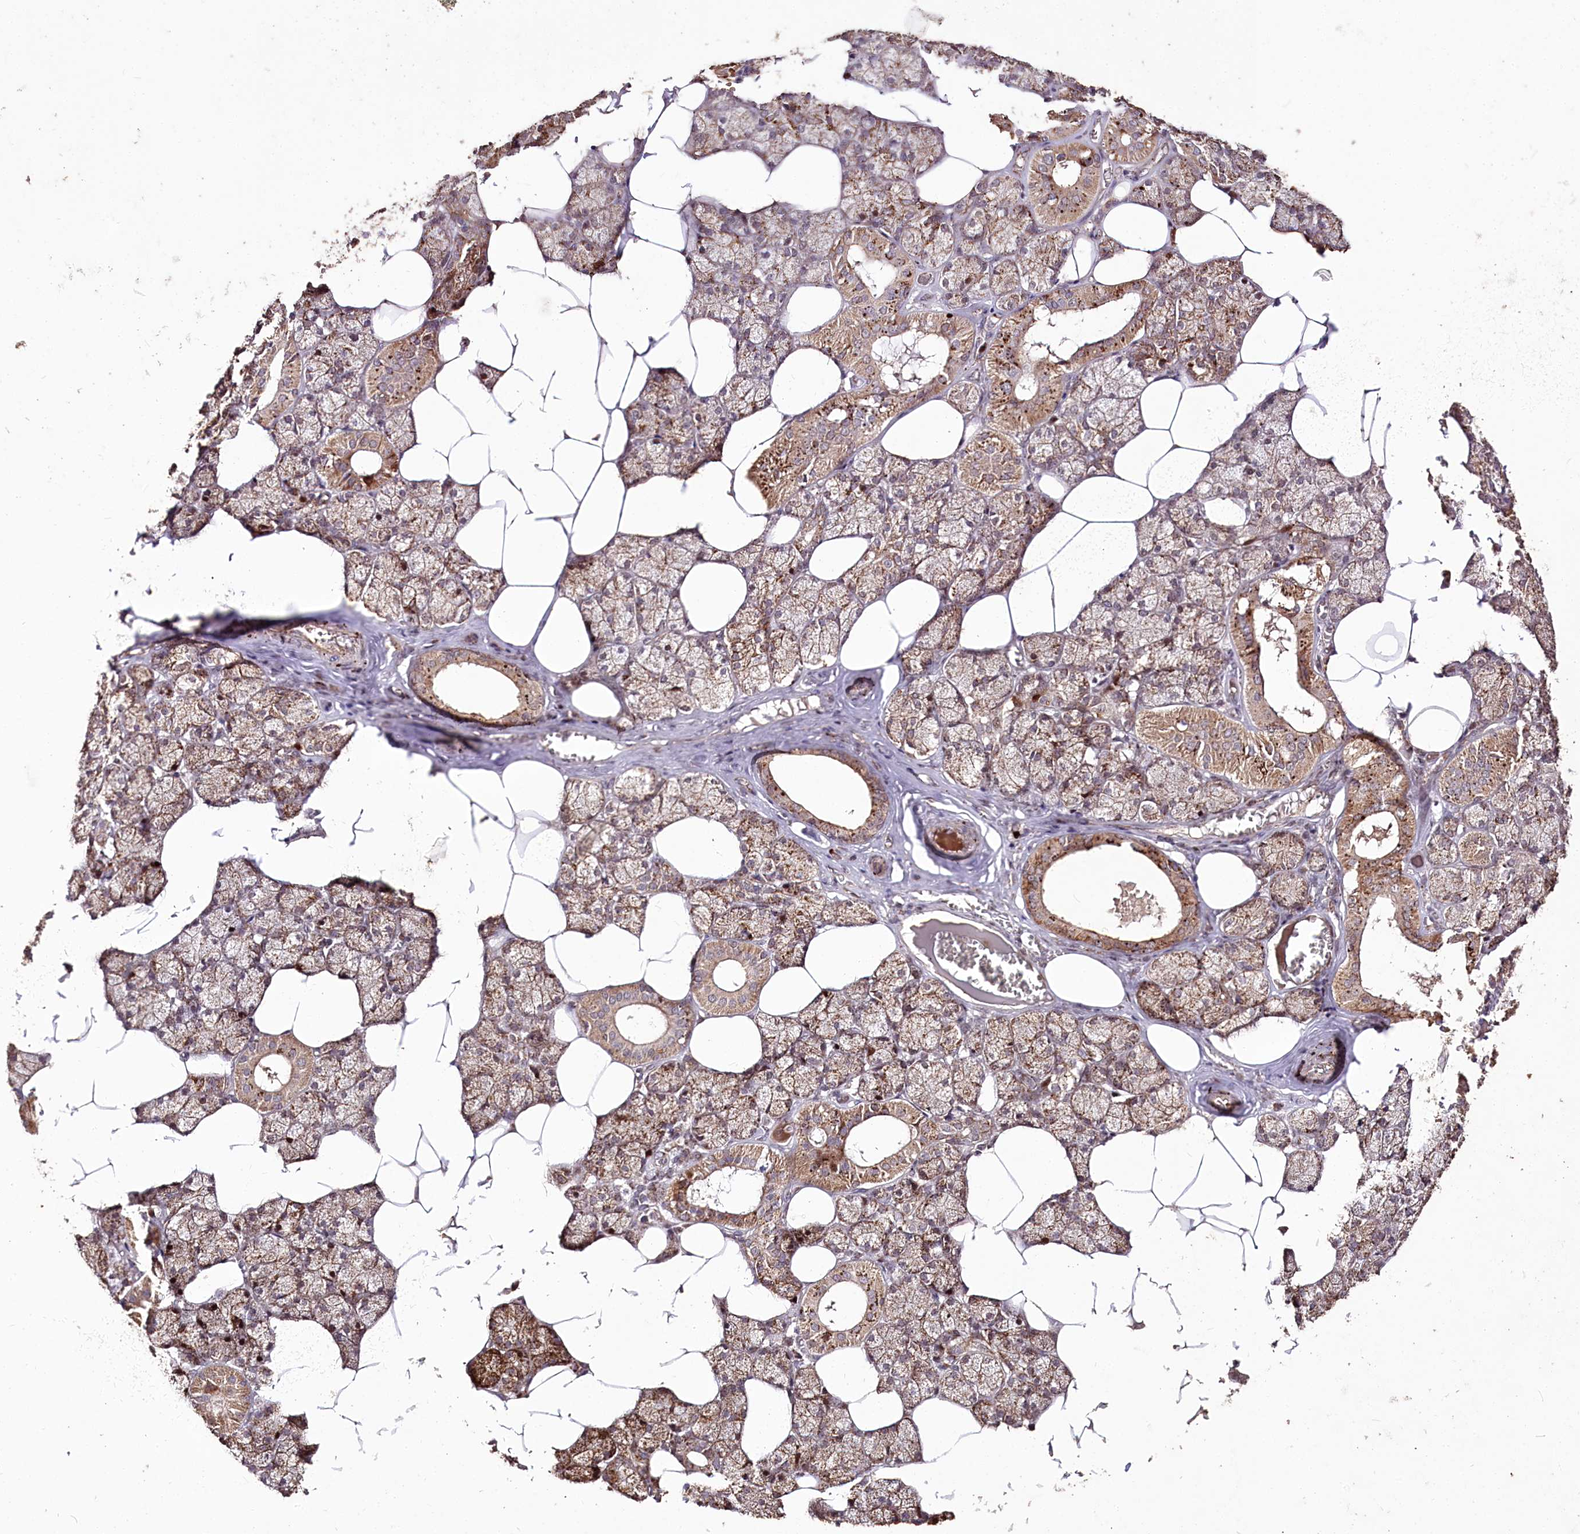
{"staining": {"intensity": "strong", "quantity": ">75%", "location": "cytoplasmic/membranous,nuclear"}, "tissue": "salivary gland", "cell_type": "Glandular cells", "image_type": "normal", "snomed": [{"axis": "morphology", "description": "Normal tissue, NOS"}, {"axis": "topography", "description": "Salivary gland"}], "caption": "Strong cytoplasmic/membranous,nuclear protein staining is seen in approximately >75% of glandular cells in salivary gland. The staining was performed using DAB to visualize the protein expression in brown, while the nuclei were stained in blue with hematoxylin (Magnification: 20x).", "gene": "CARD19", "patient": {"sex": "male", "age": 62}}